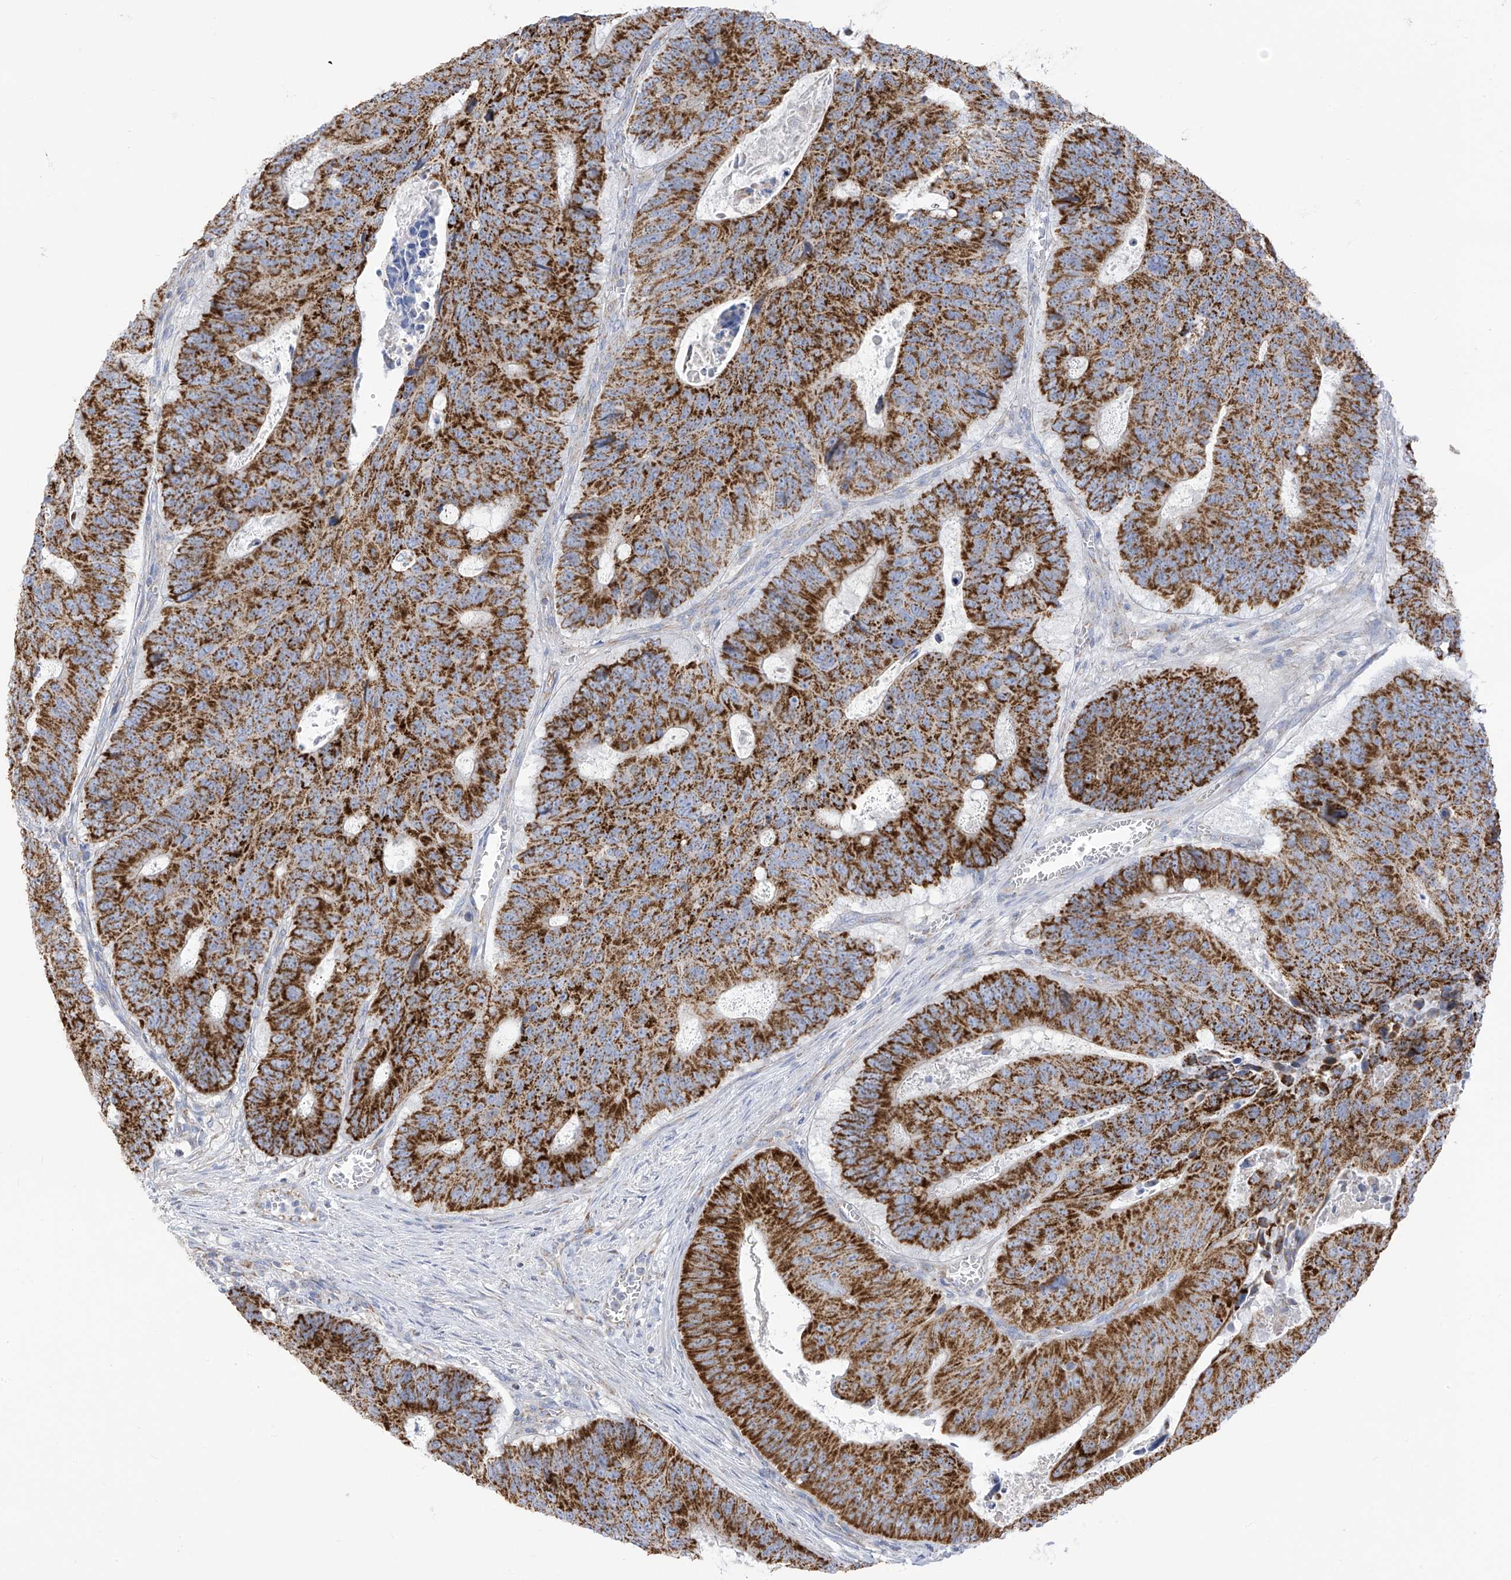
{"staining": {"intensity": "strong", "quantity": ">75%", "location": "cytoplasmic/membranous"}, "tissue": "colorectal cancer", "cell_type": "Tumor cells", "image_type": "cancer", "snomed": [{"axis": "morphology", "description": "Adenocarcinoma, NOS"}, {"axis": "topography", "description": "Colon"}], "caption": "Colorectal adenocarcinoma stained for a protein (brown) displays strong cytoplasmic/membranous positive staining in approximately >75% of tumor cells.", "gene": "PNPT1", "patient": {"sex": "male", "age": 87}}